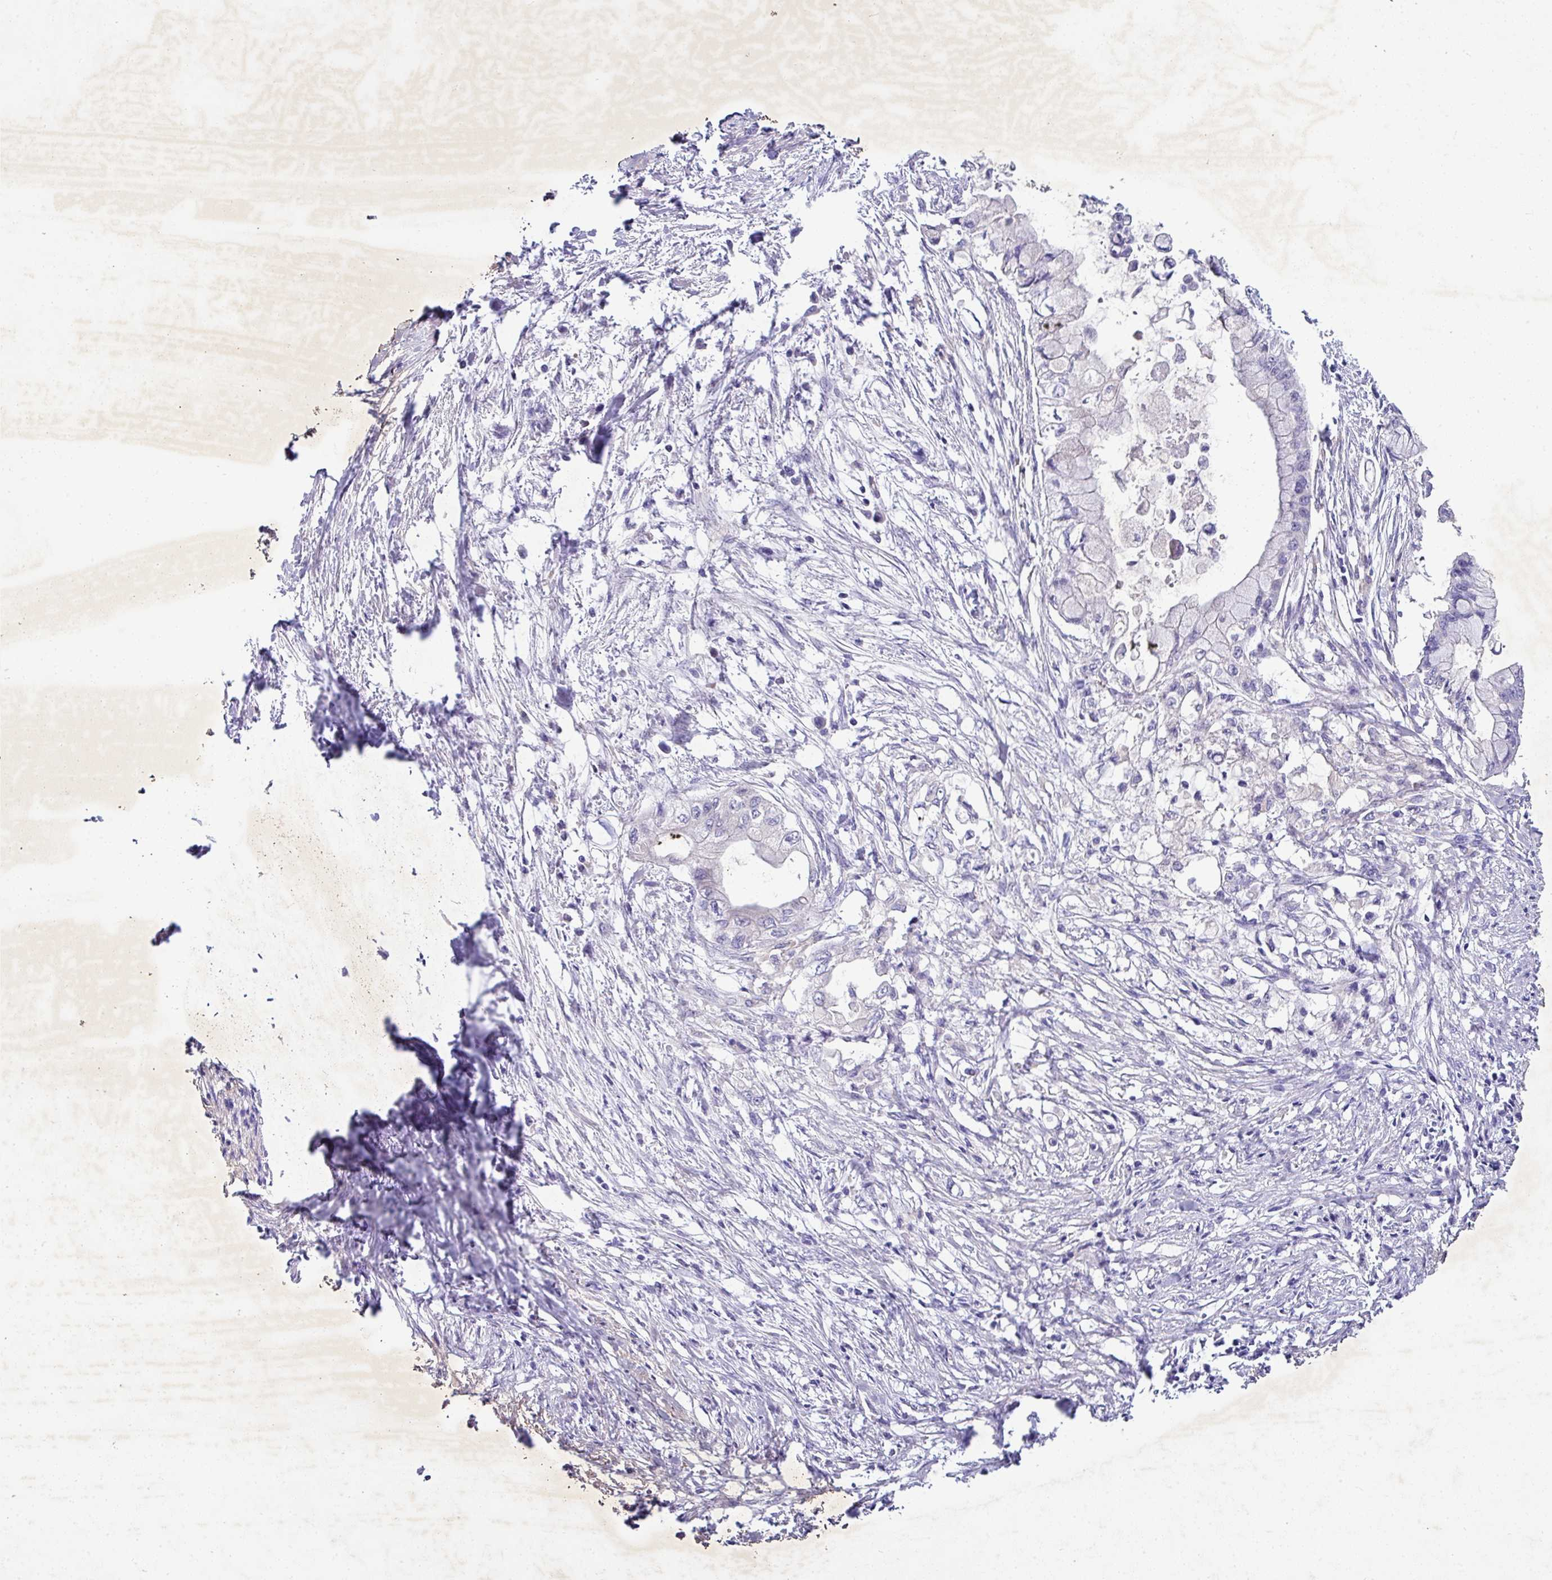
{"staining": {"intensity": "negative", "quantity": "none", "location": "none"}, "tissue": "pancreatic cancer", "cell_type": "Tumor cells", "image_type": "cancer", "snomed": [{"axis": "morphology", "description": "Adenocarcinoma, NOS"}, {"axis": "topography", "description": "Pancreas"}], "caption": "The immunohistochemistry histopathology image has no significant positivity in tumor cells of pancreatic adenocarcinoma tissue. (Immunohistochemistry (ihc), brightfield microscopy, high magnification).", "gene": "AEBP2", "patient": {"sex": "male", "age": 48}}